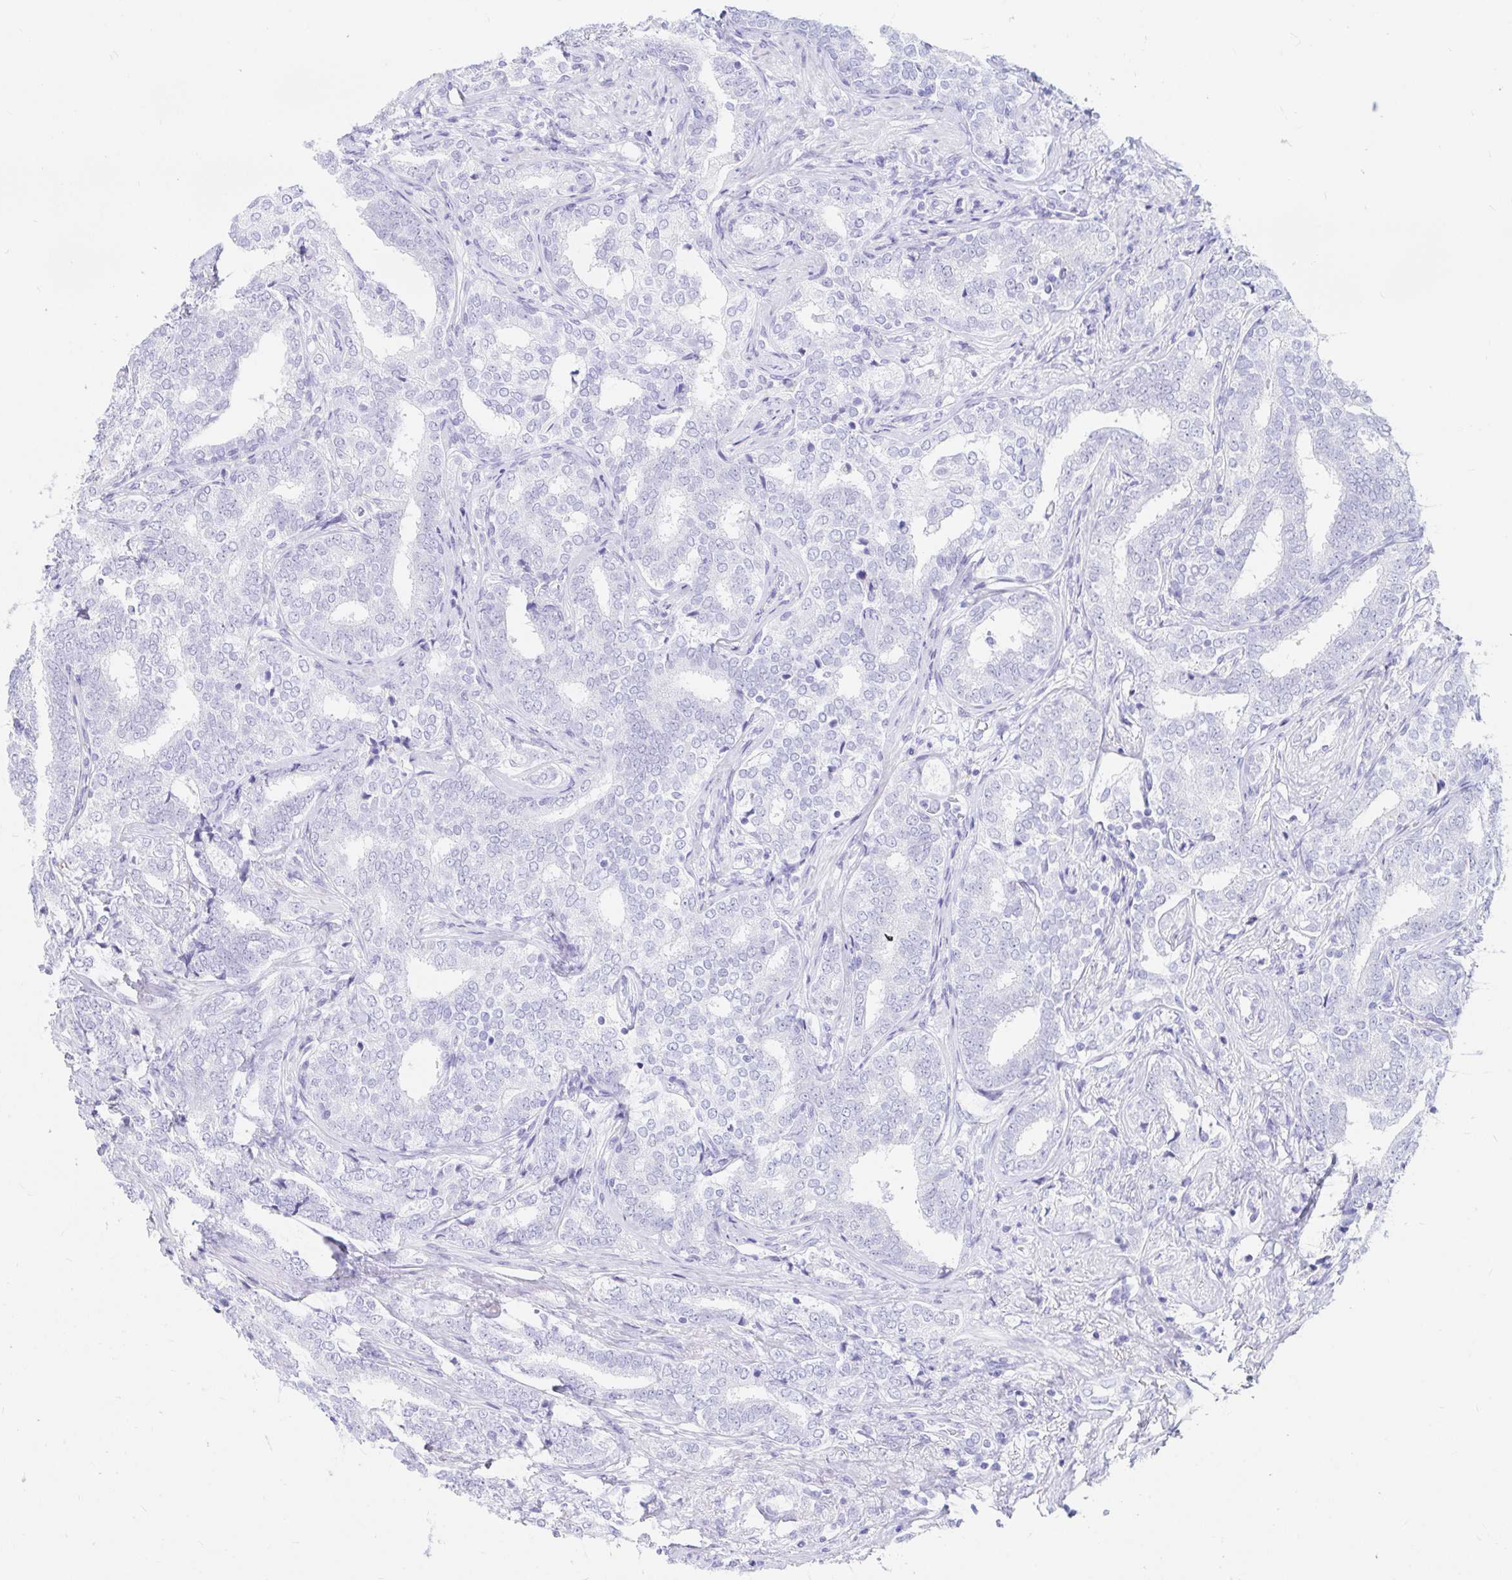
{"staining": {"intensity": "negative", "quantity": "none", "location": "none"}, "tissue": "prostate cancer", "cell_type": "Tumor cells", "image_type": "cancer", "snomed": [{"axis": "morphology", "description": "Adenocarcinoma, High grade"}, {"axis": "topography", "description": "Prostate"}], "caption": "Image shows no significant protein expression in tumor cells of prostate cancer (adenocarcinoma (high-grade)).", "gene": "OR6T1", "patient": {"sex": "male", "age": 72}}